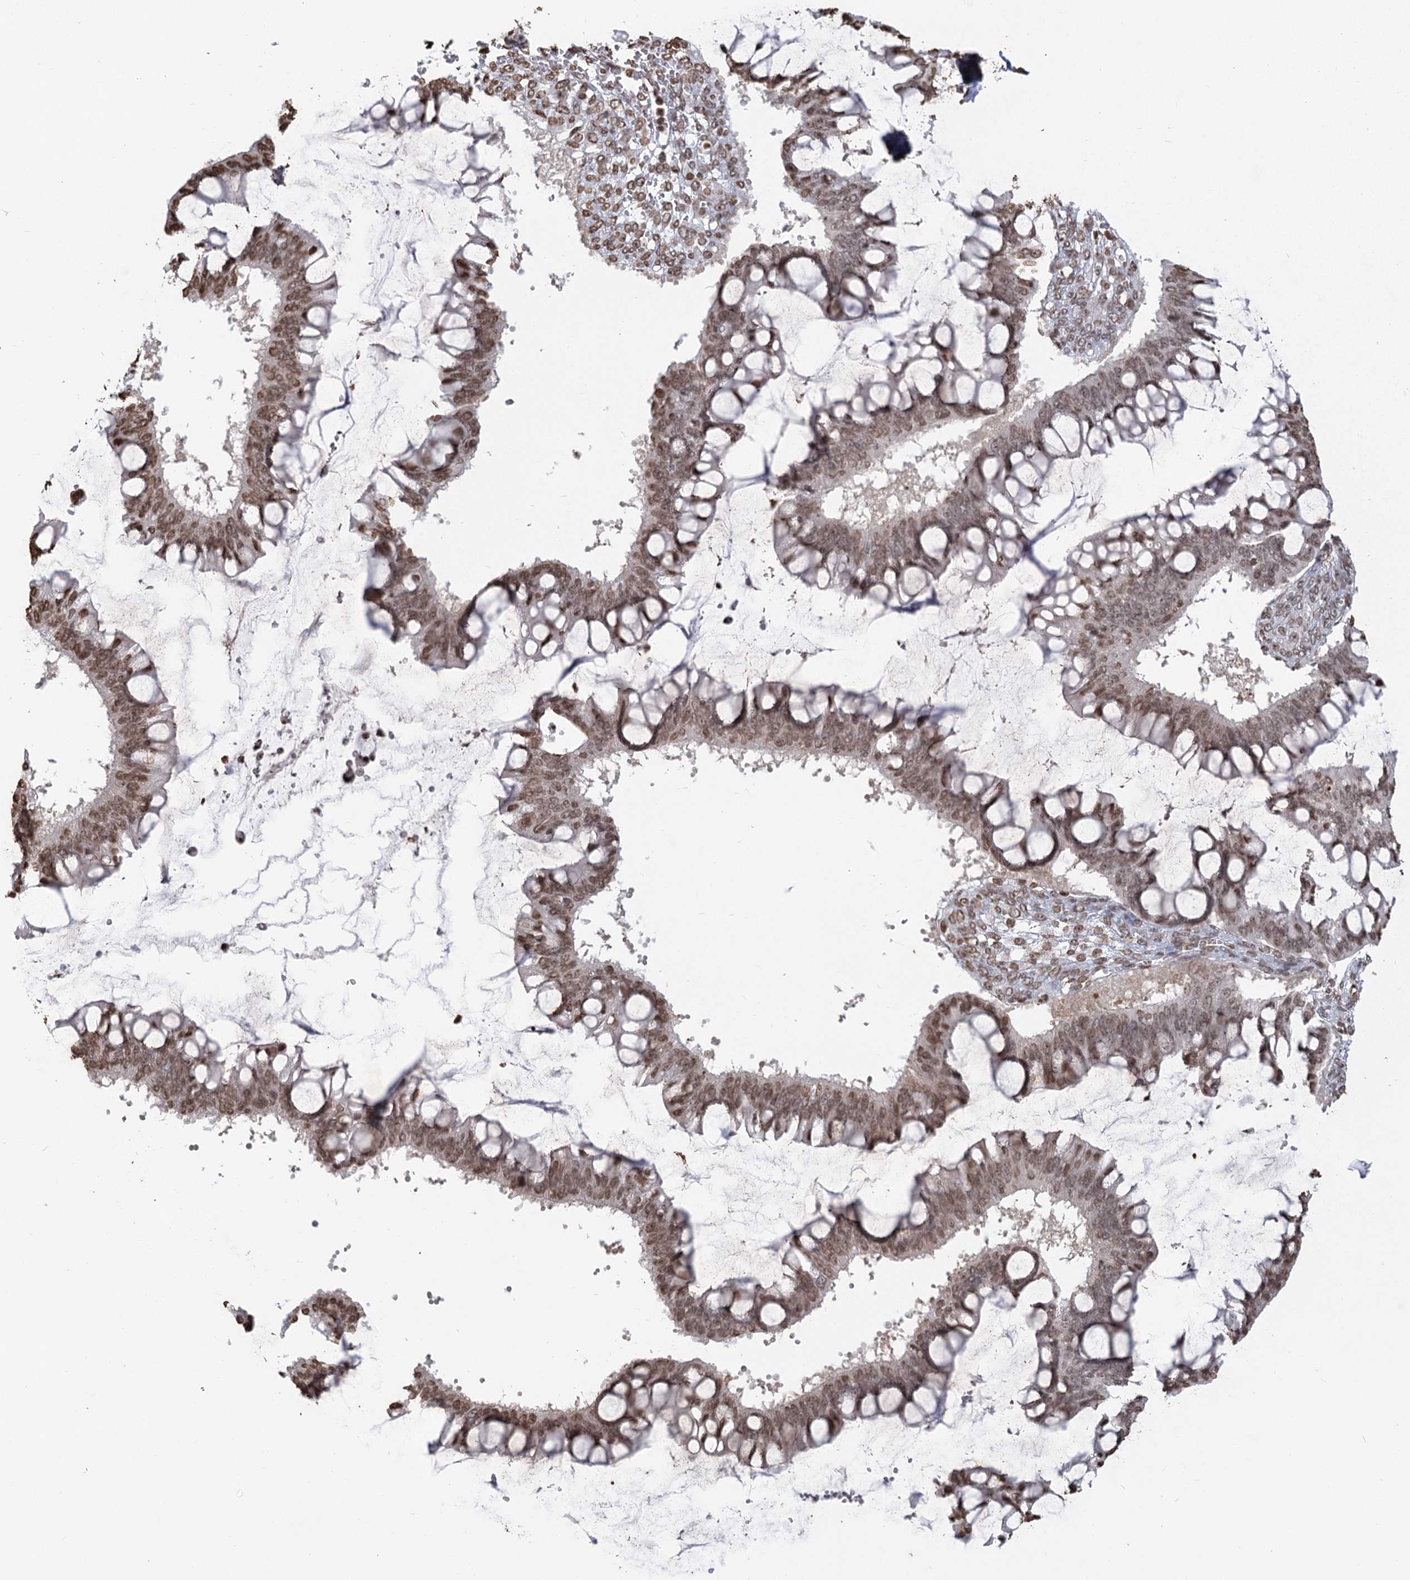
{"staining": {"intensity": "moderate", "quantity": ">75%", "location": "nuclear"}, "tissue": "ovarian cancer", "cell_type": "Tumor cells", "image_type": "cancer", "snomed": [{"axis": "morphology", "description": "Cystadenocarcinoma, mucinous, NOS"}, {"axis": "topography", "description": "Ovary"}], "caption": "Ovarian cancer stained with immunohistochemistry demonstrates moderate nuclear positivity in about >75% of tumor cells.", "gene": "FAM13A", "patient": {"sex": "female", "age": 73}}